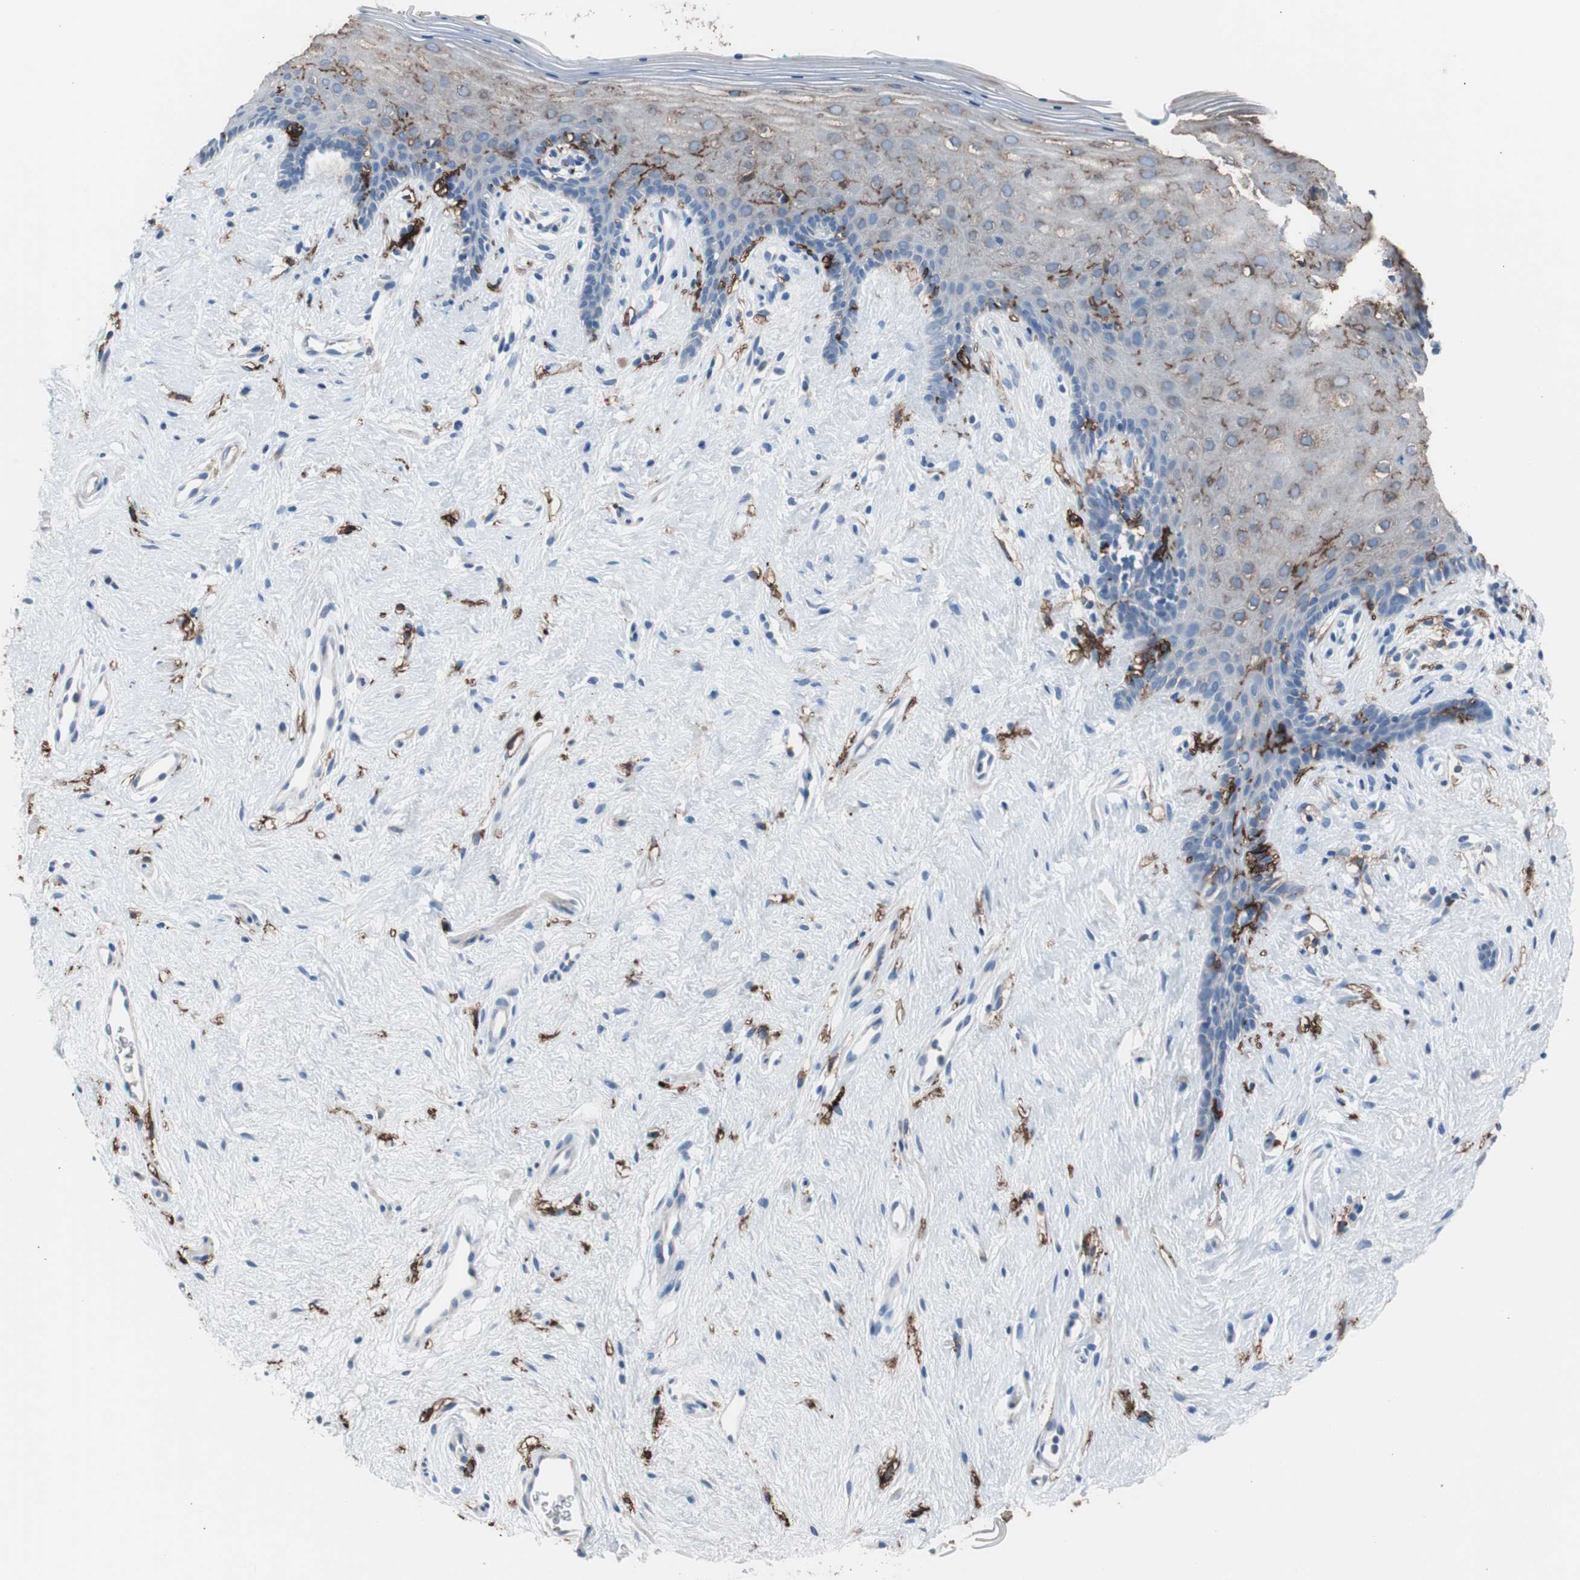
{"staining": {"intensity": "weak", "quantity": "25%-75%", "location": "cytoplasmic/membranous"}, "tissue": "vagina", "cell_type": "Squamous epithelial cells", "image_type": "normal", "snomed": [{"axis": "morphology", "description": "Normal tissue, NOS"}, {"axis": "topography", "description": "Vagina"}], "caption": "This photomicrograph shows unremarkable vagina stained with IHC to label a protein in brown. The cytoplasmic/membranous of squamous epithelial cells show weak positivity for the protein. Nuclei are counter-stained blue.", "gene": "FCGR2B", "patient": {"sex": "female", "age": 44}}